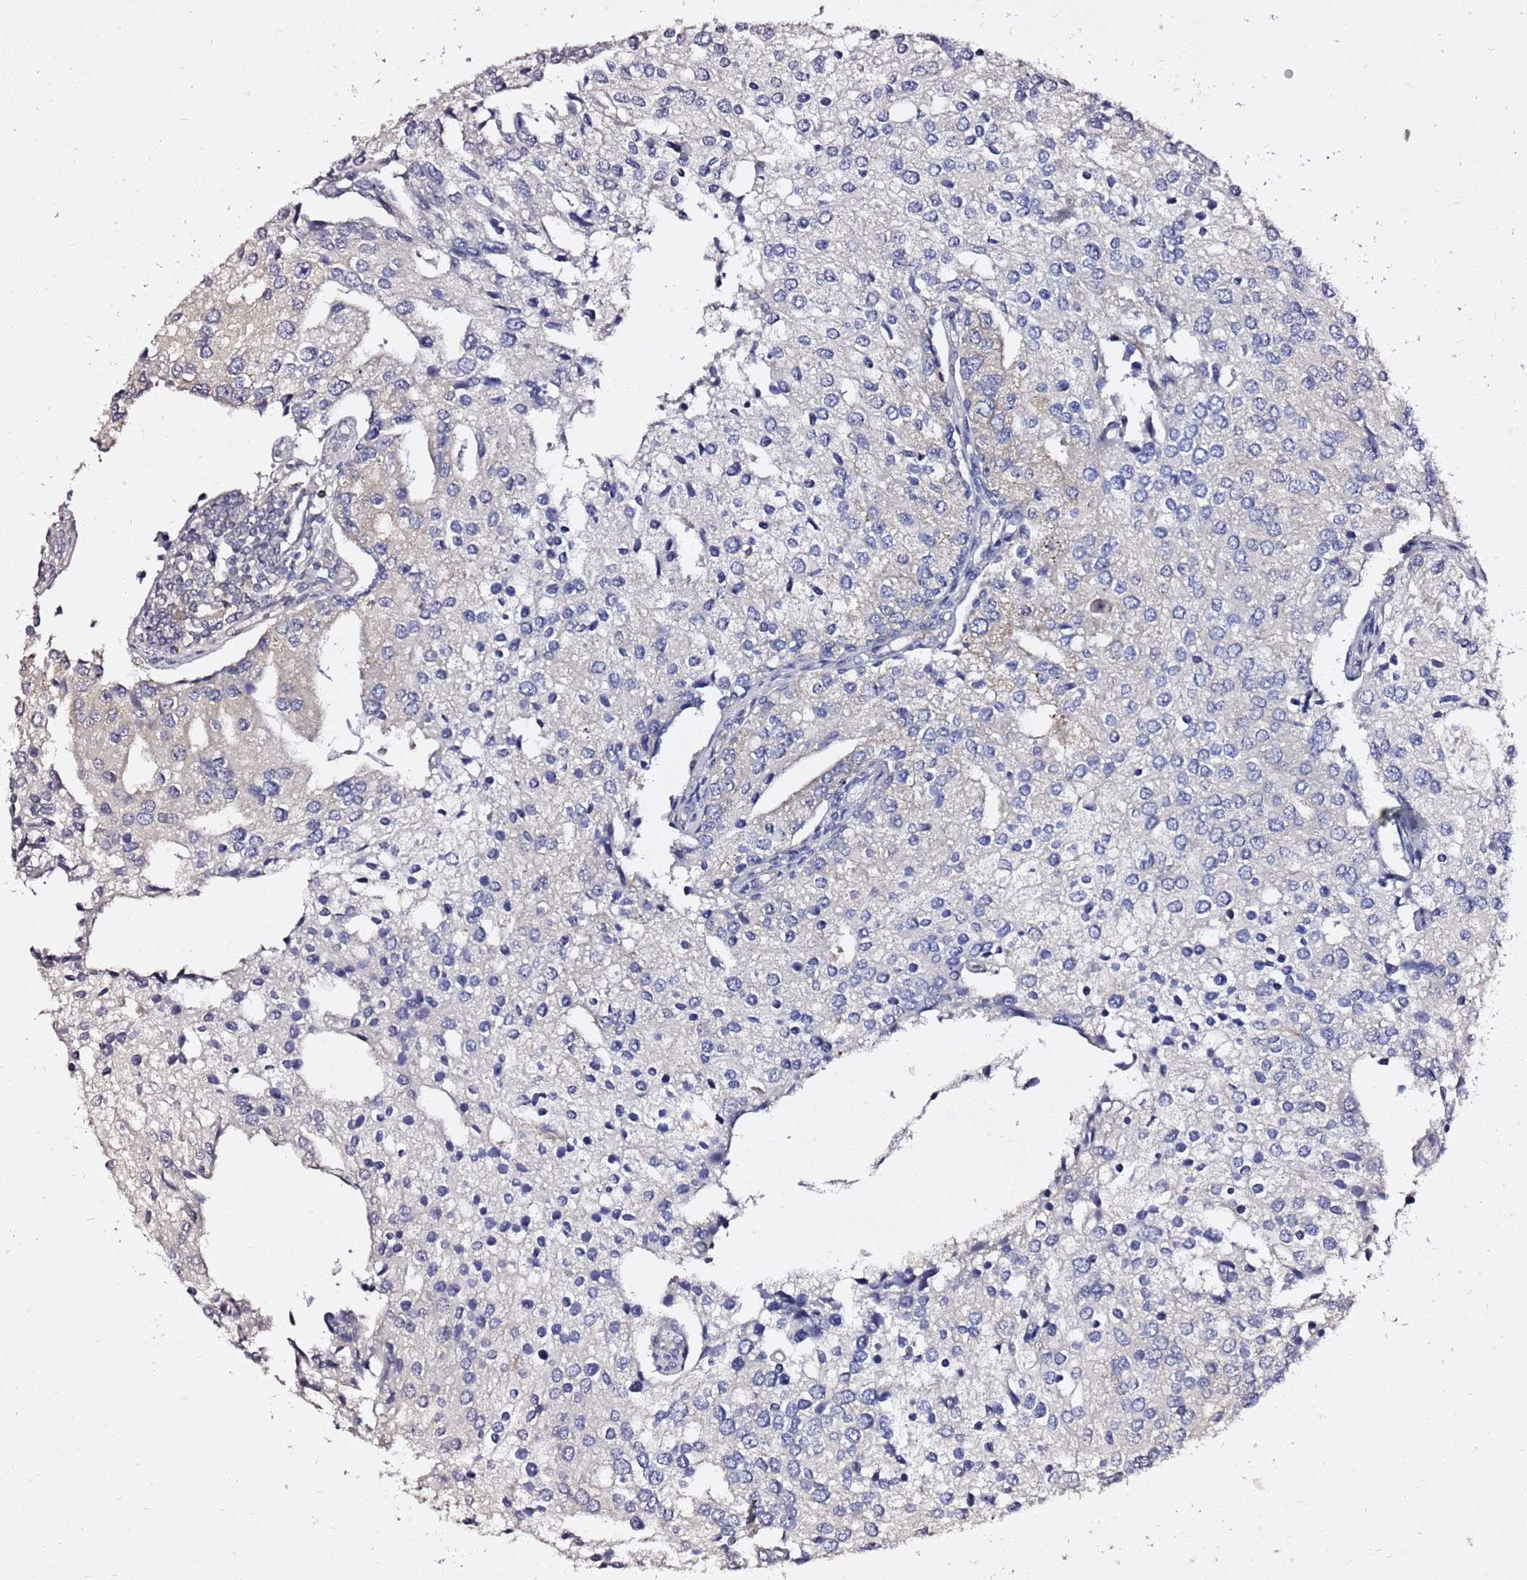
{"staining": {"intensity": "negative", "quantity": "none", "location": "none"}, "tissue": "prostate cancer", "cell_type": "Tumor cells", "image_type": "cancer", "snomed": [{"axis": "morphology", "description": "Adenocarcinoma, High grade"}, {"axis": "topography", "description": "Prostate"}], "caption": "A high-resolution micrograph shows IHC staining of prostate cancer (adenocarcinoma (high-grade)), which demonstrates no significant staining in tumor cells.", "gene": "MON1B", "patient": {"sex": "male", "age": 62}}